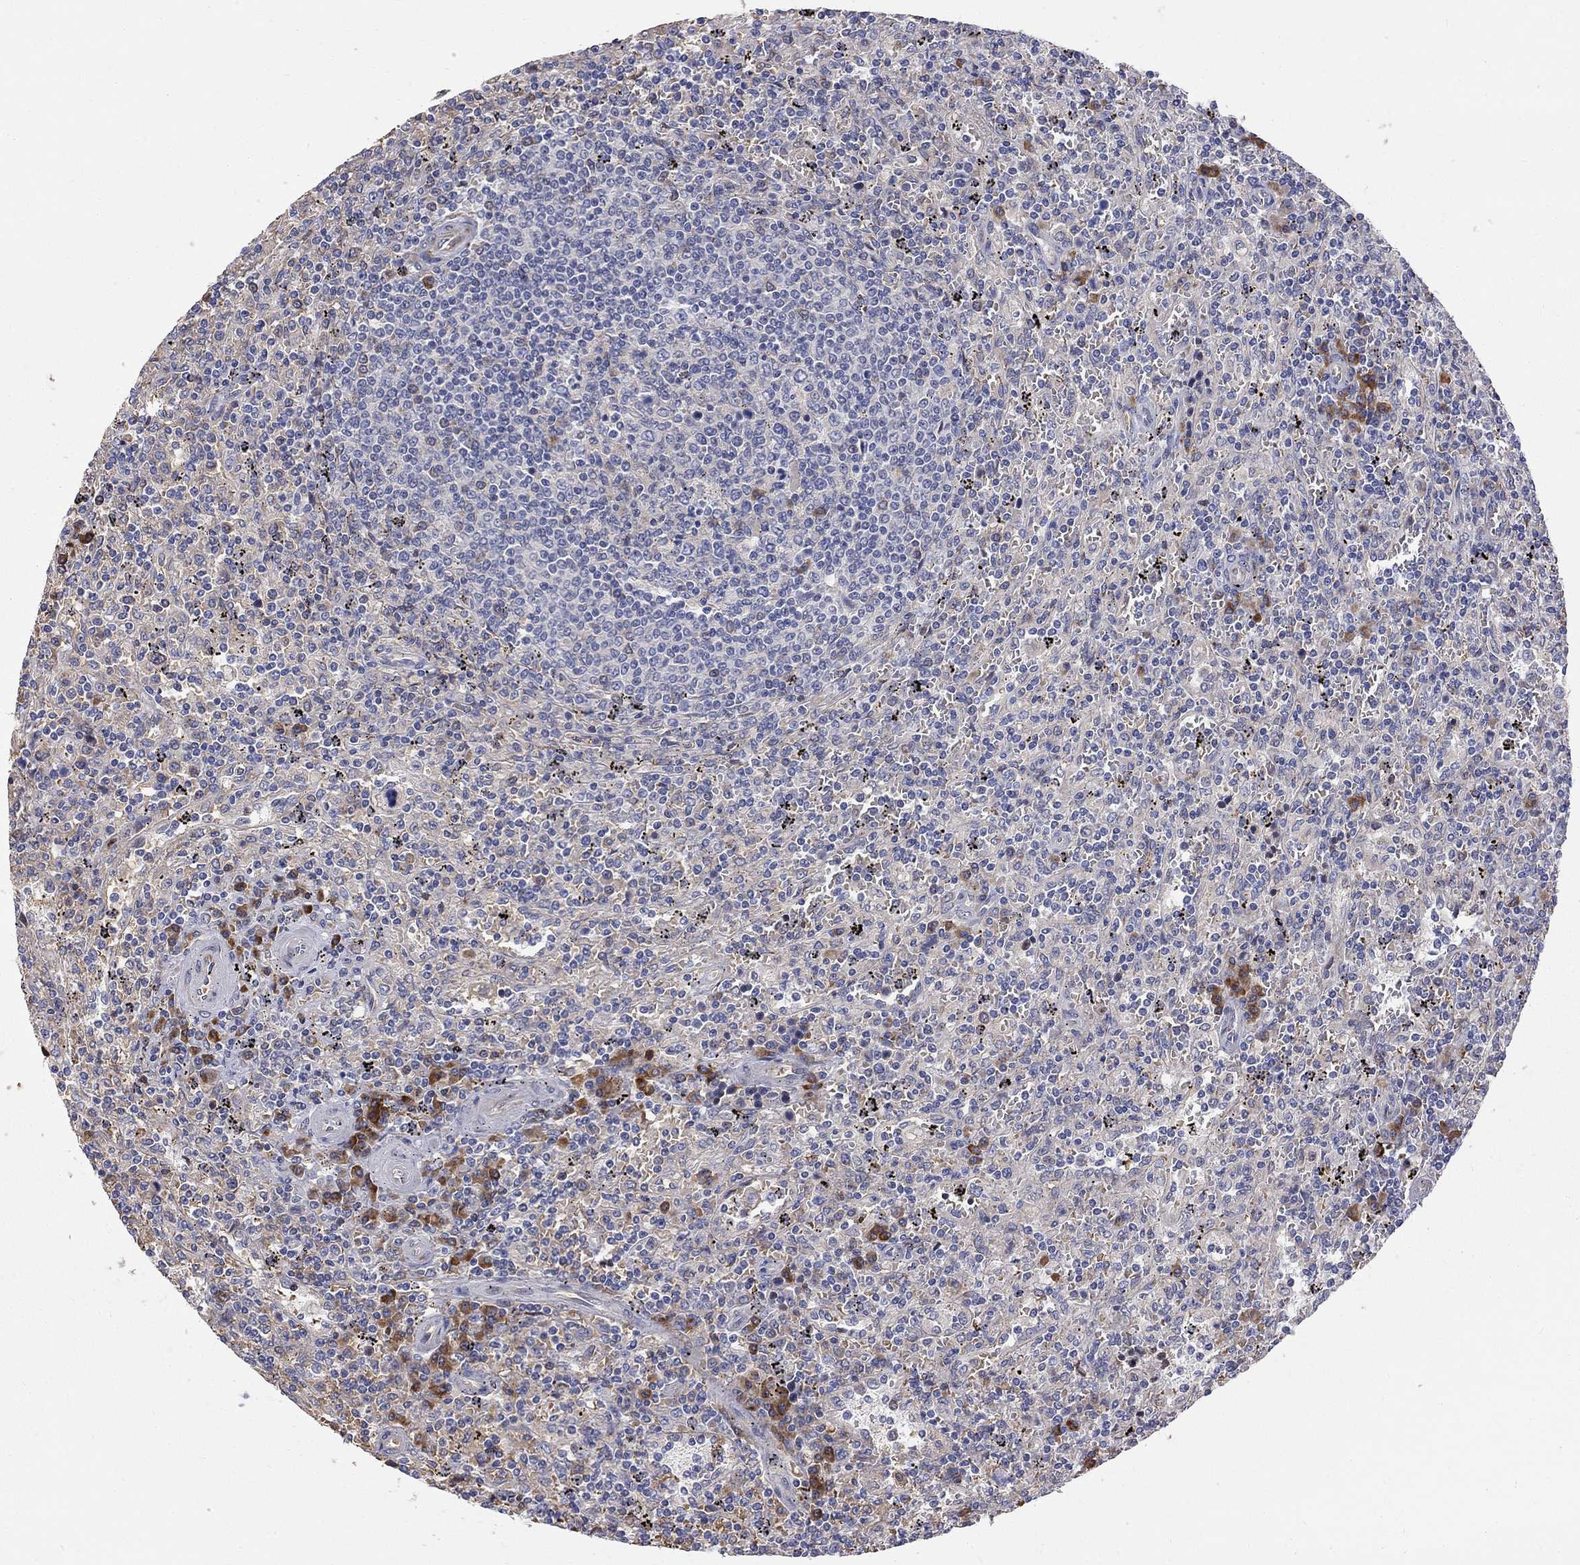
{"staining": {"intensity": "negative", "quantity": "none", "location": "none"}, "tissue": "lymphoma", "cell_type": "Tumor cells", "image_type": "cancer", "snomed": [{"axis": "morphology", "description": "Malignant lymphoma, non-Hodgkin's type, Low grade"}, {"axis": "topography", "description": "Spleen"}], "caption": "Human lymphoma stained for a protein using immunohistochemistry (IHC) exhibits no positivity in tumor cells.", "gene": "CASTOR1", "patient": {"sex": "male", "age": 62}}